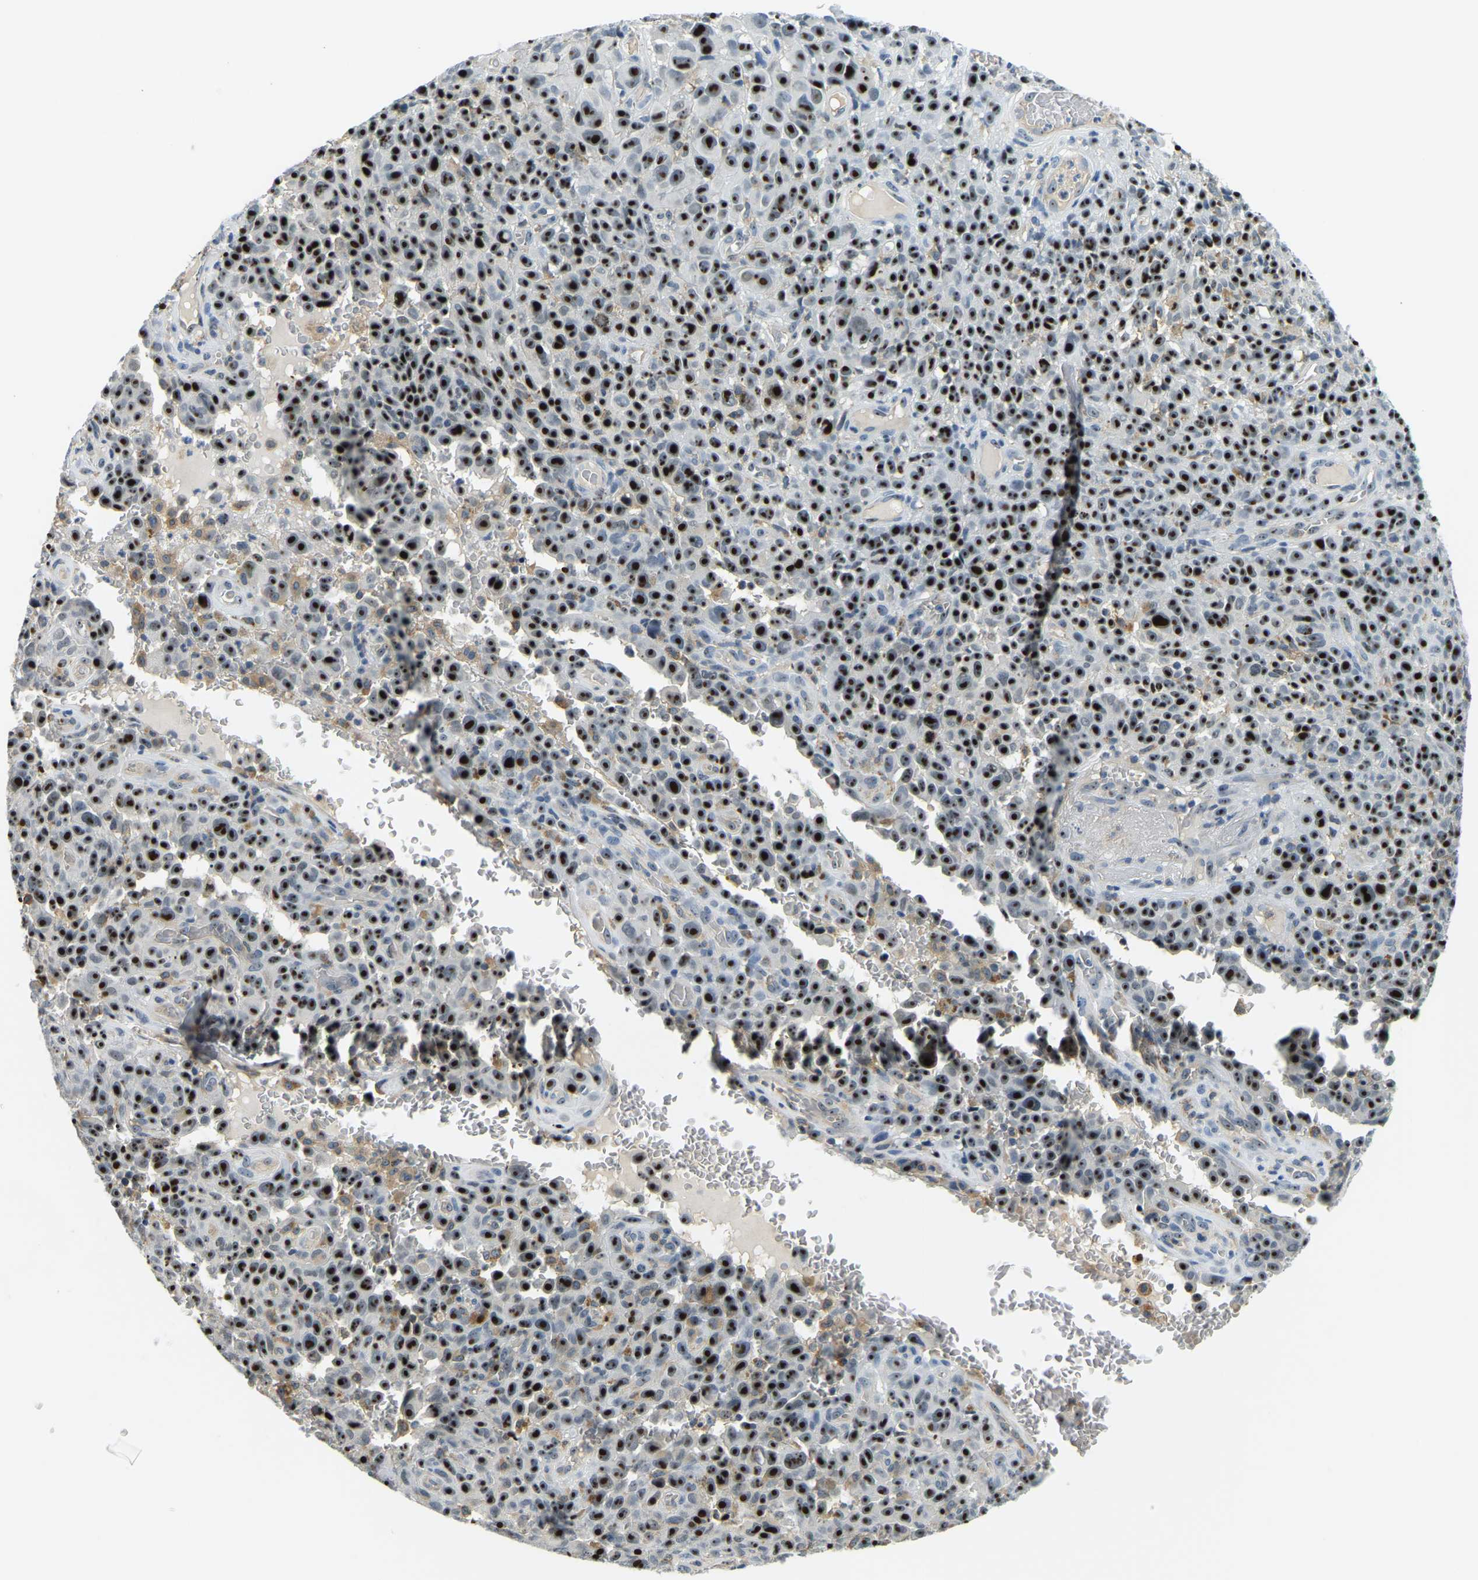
{"staining": {"intensity": "strong", "quantity": ">75%", "location": "nuclear"}, "tissue": "melanoma", "cell_type": "Tumor cells", "image_type": "cancer", "snomed": [{"axis": "morphology", "description": "Malignant melanoma, NOS"}, {"axis": "topography", "description": "Skin"}], "caption": "A micrograph of malignant melanoma stained for a protein exhibits strong nuclear brown staining in tumor cells.", "gene": "RRP1", "patient": {"sex": "female", "age": 82}}